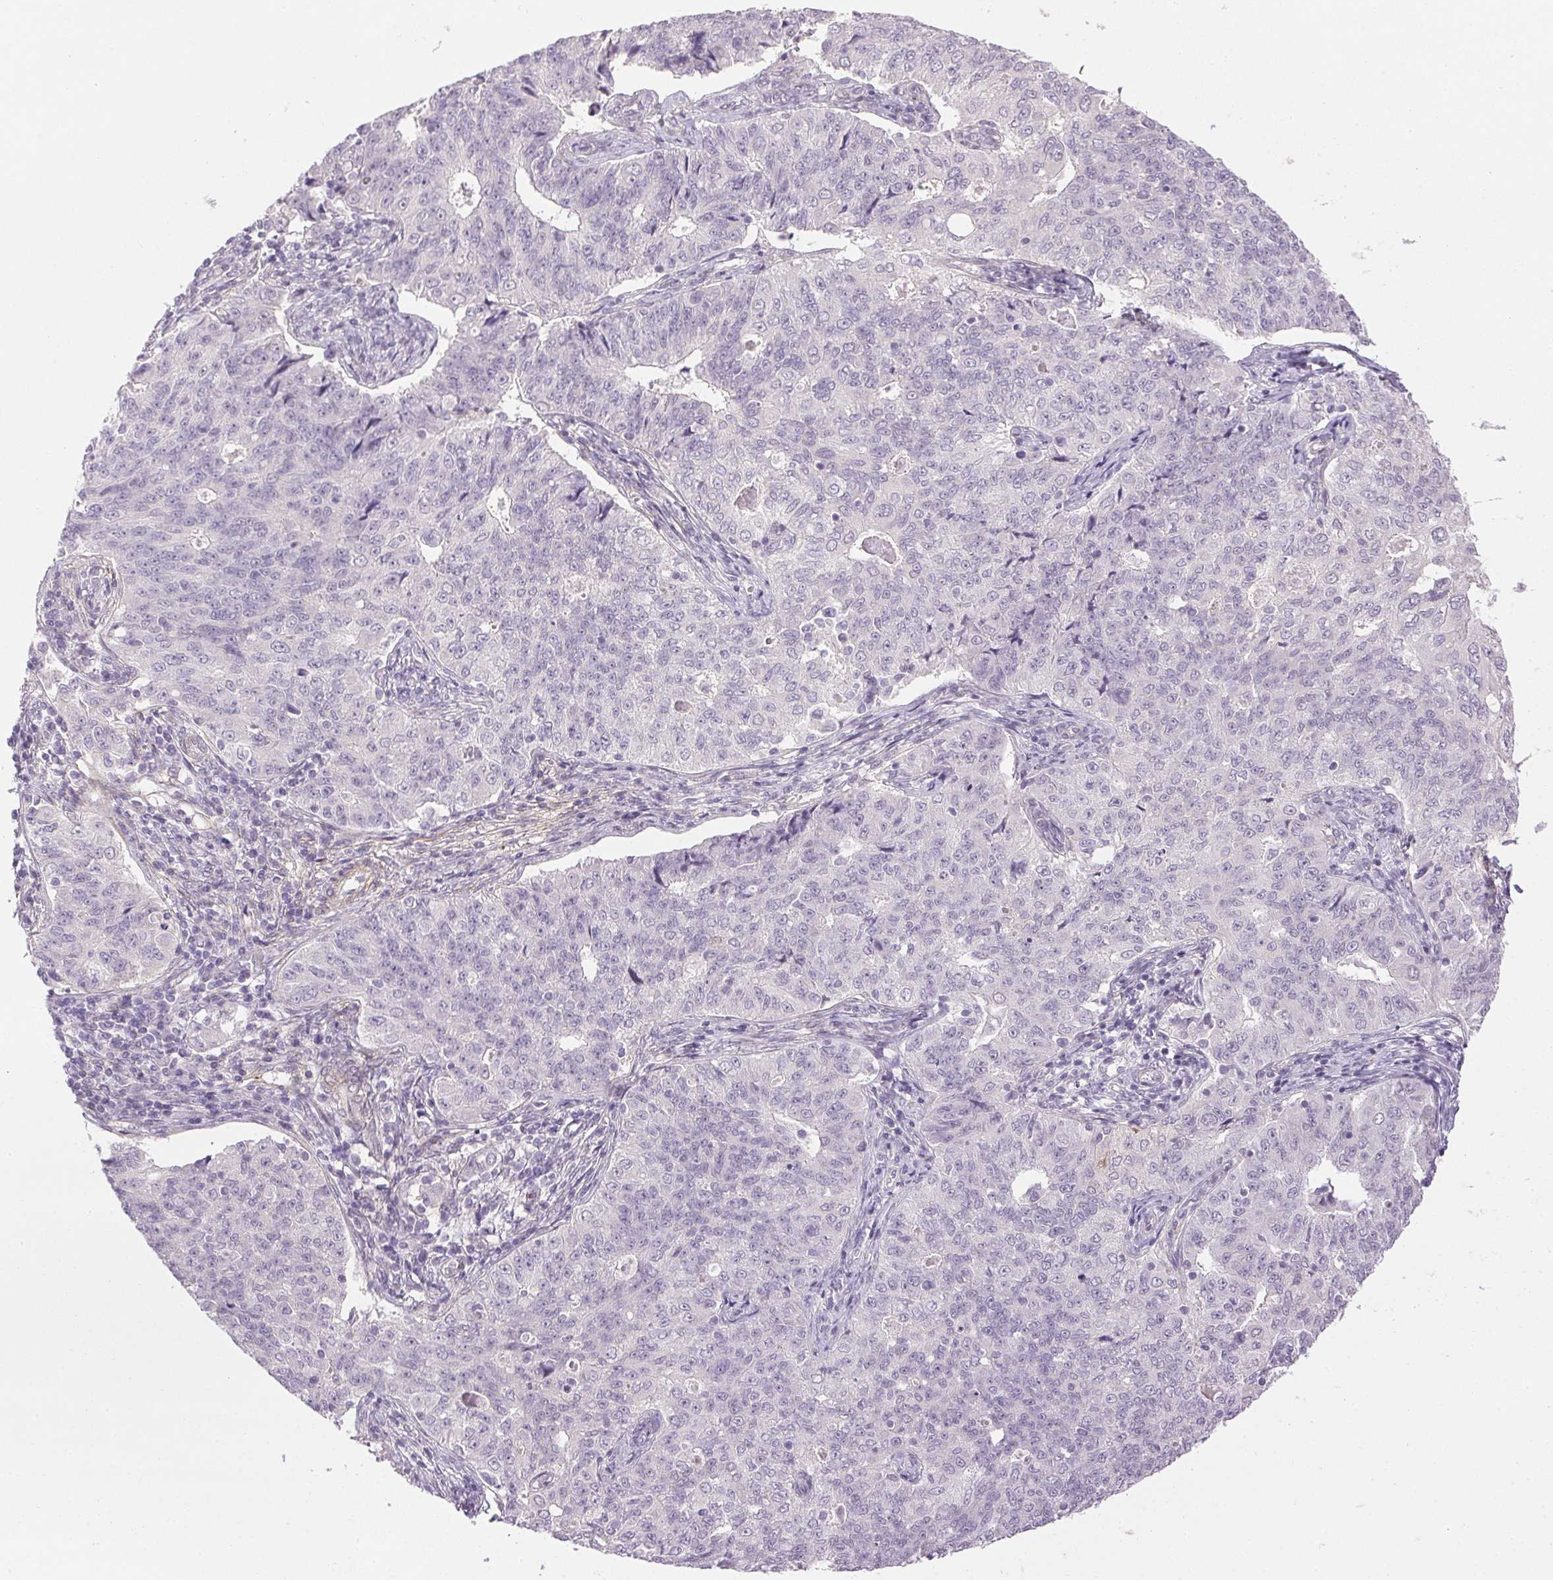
{"staining": {"intensity": "negative", "quantity": "none", "location": "none"}, "tissue": "endometrial cancer", "cell_type": "Tumor cells", "image_type": "cancer", "snomed": [{"axis": "morphology", "description": "Adenocarcinoma, NOS"}, {"axis": "topography", "description": "Endometrium"}], "caption": "Endometrial adenocarcinoma was stained to show a protein in brown. There is no significant staining in tumor cells.", "gene": "PRL", "patient": {"sex": "female", "age": 43}}